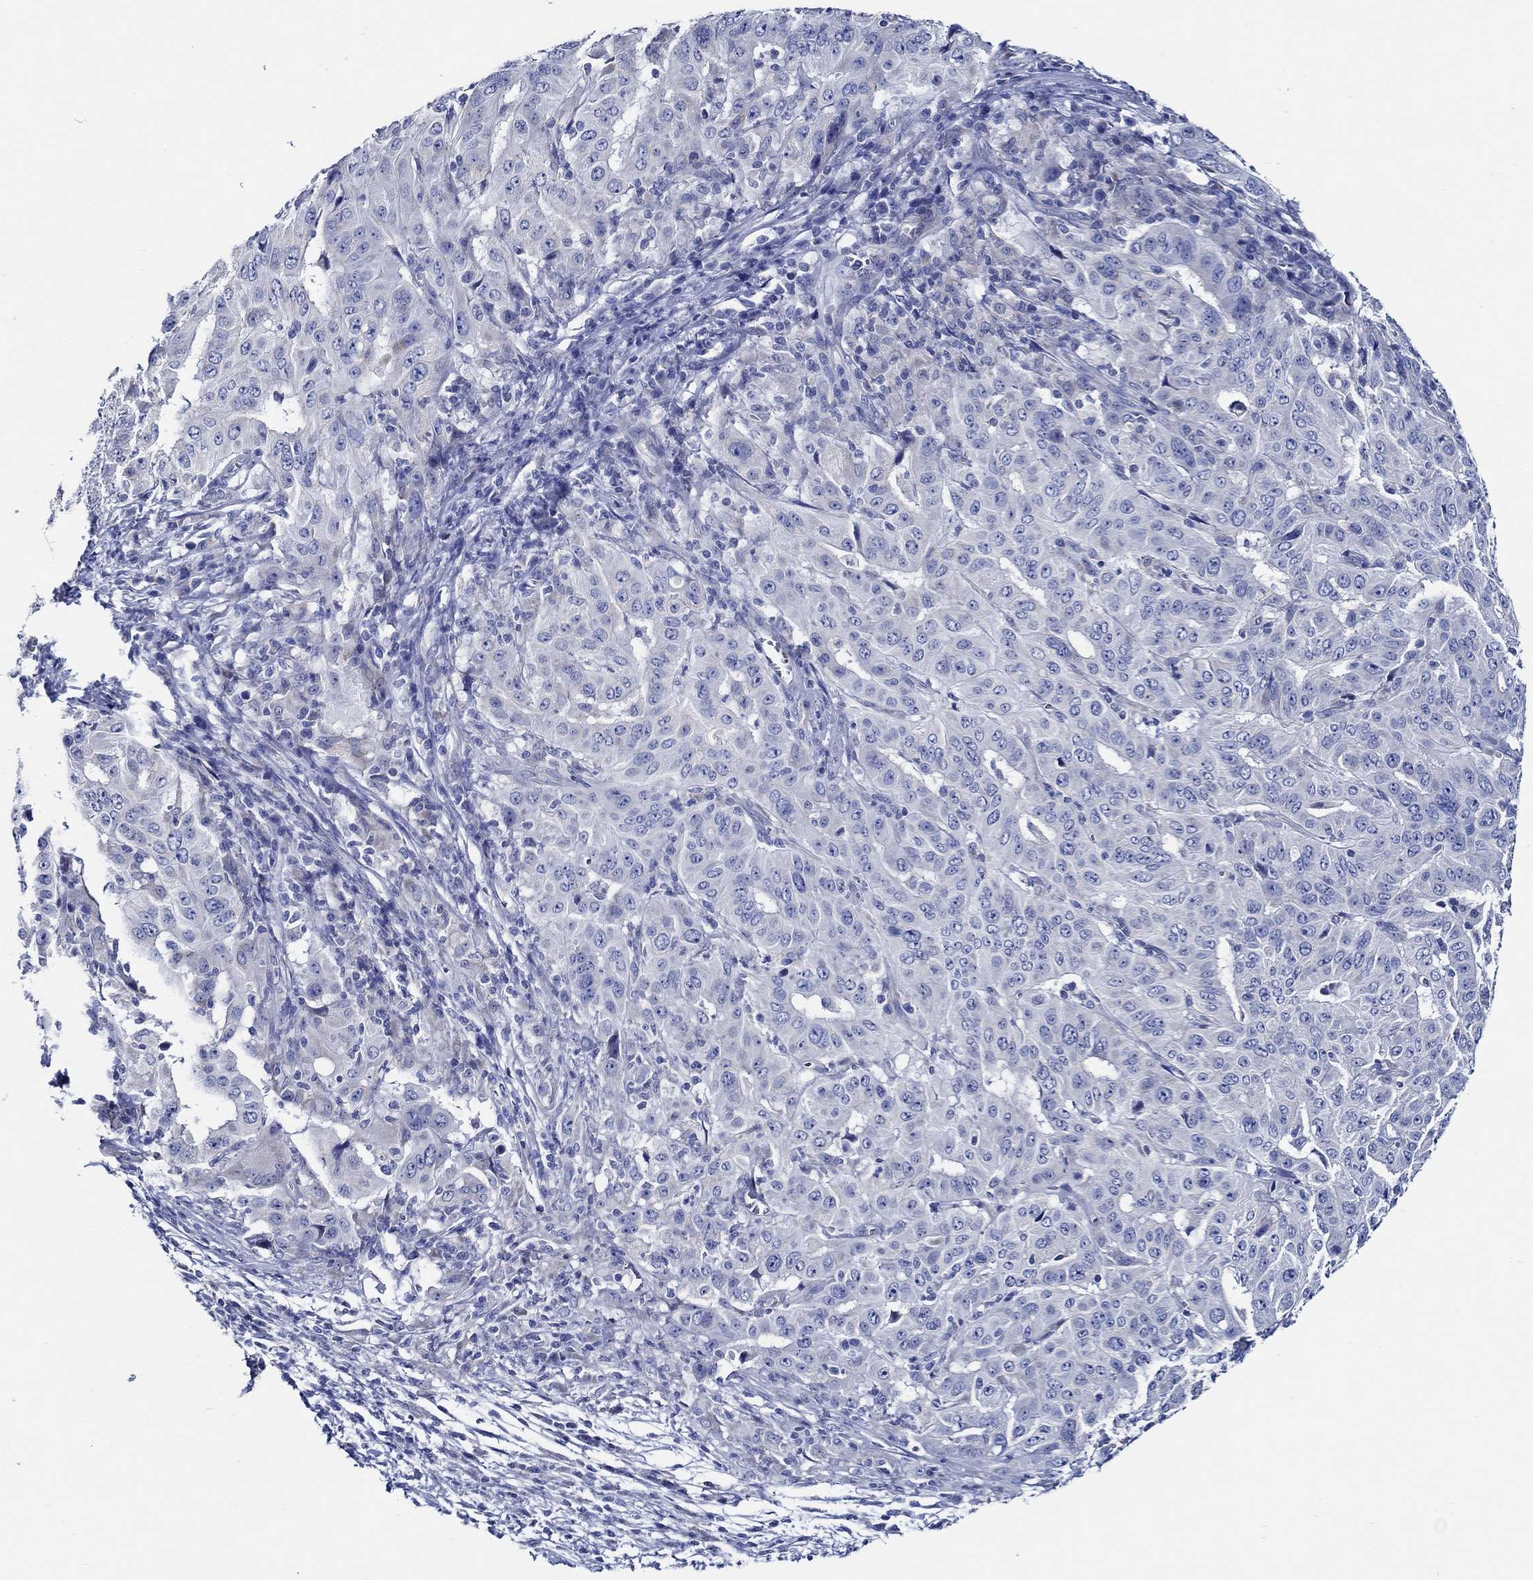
{"staining": {"intensity": "negative", "quantity": "none", "location": "none"}, "tissue": "pancreatic cancer", "cell_type": "Tumor cells", "image_type": "cancer", "snomed": [{"axis": "morphology", "description": "Adenocarcinoma, NOS"}, {"axis": "topography", "description": "Pancreas"}], "caption": "Immunohistochemistry of pancreatic cancer (adenocarcinoma) demonstrates no staining in tumor cells. (Stains: DAB immunohistochemistry with hematoxylin counter stain, Microscopy: brightfield microscopy at high magnification).", "gene": "SKOR1", "patient": {"sex": "male", "age": 63}}